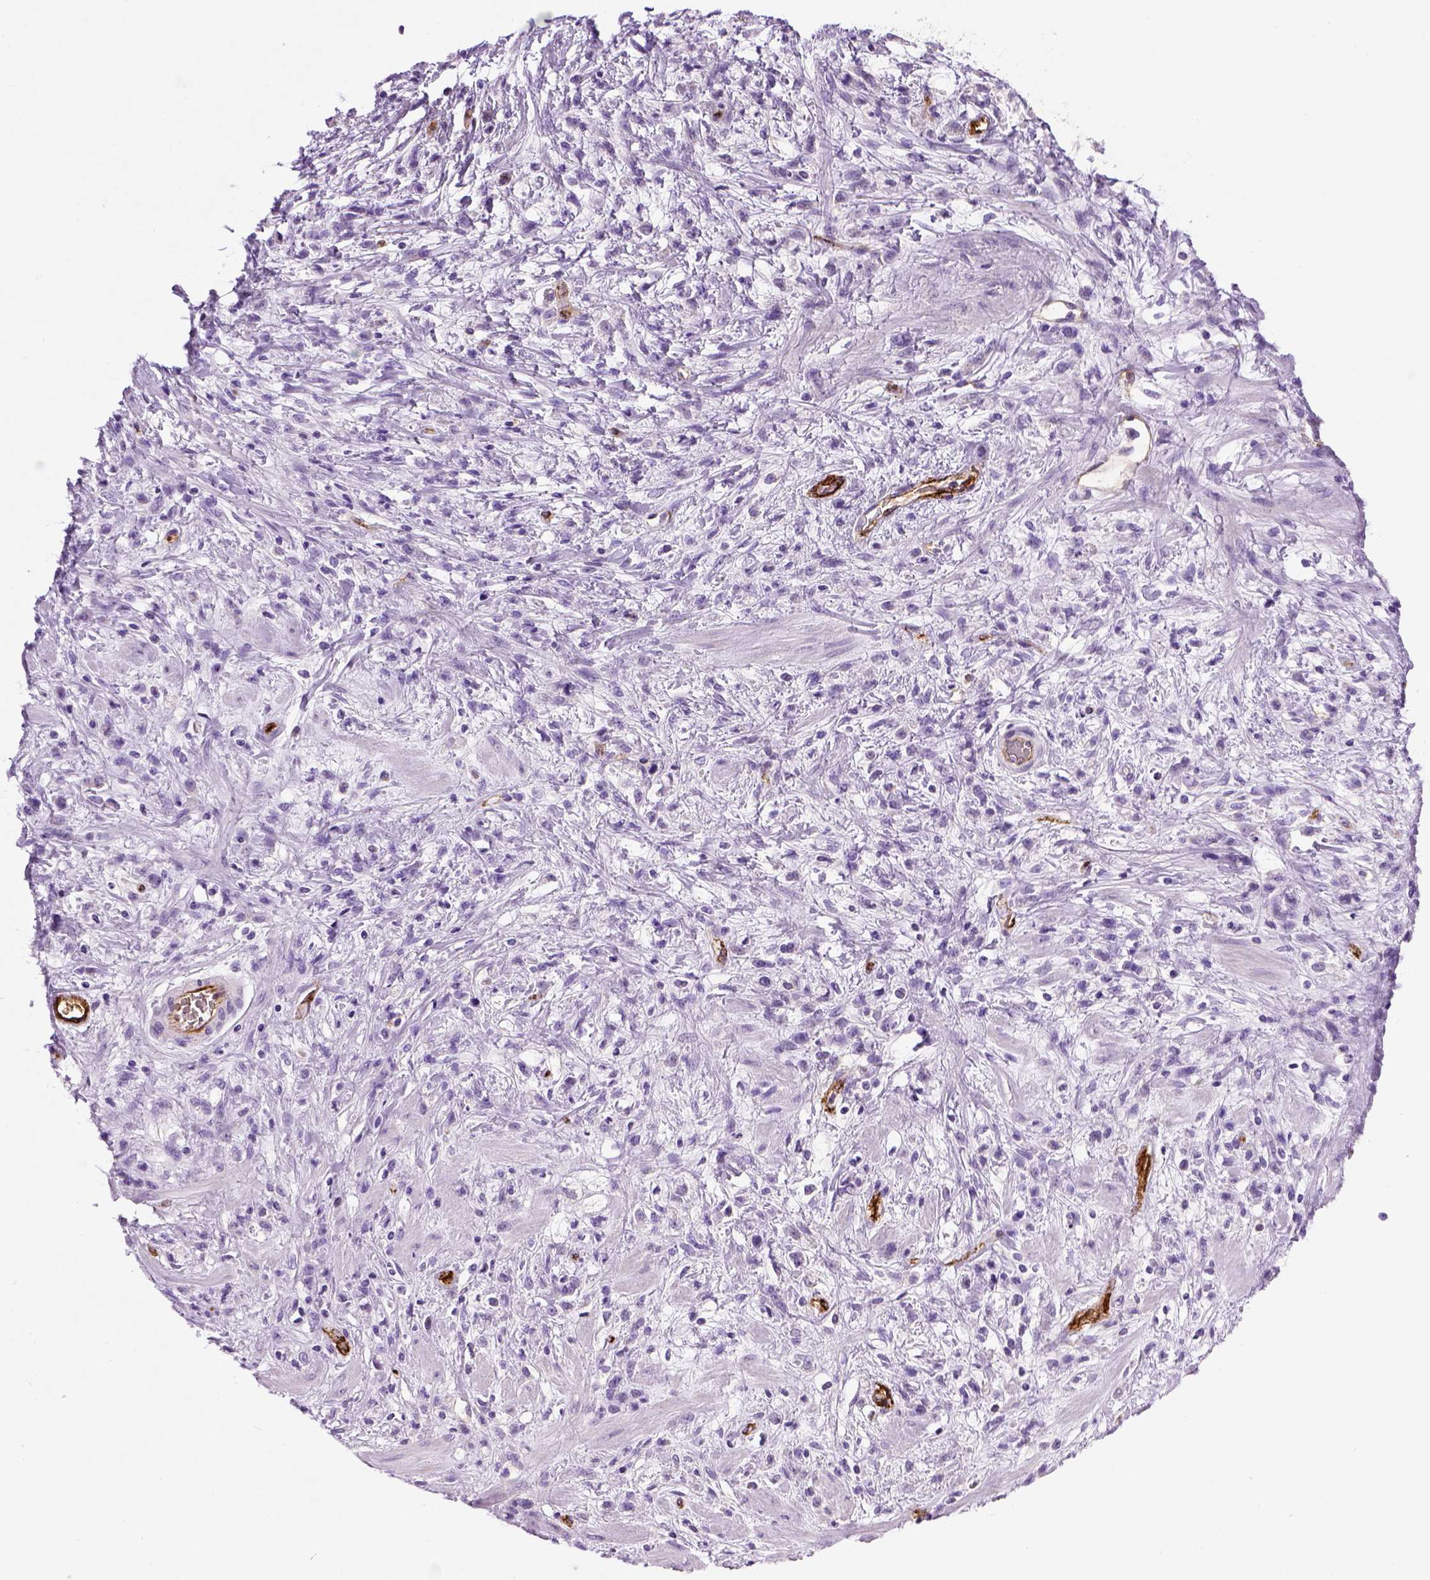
{"staining": {"intensity": "negative", "quantity": "none", "location": "none"}, "tissue": "stomach cancer", "cell_type": "Tumor cells", "image_type": "cancer", "snomed": [{"axis": "morphology", "description": "Adenocarcinoma, NOS"}, {"axis": "topography", "description": "Stomach"}], "caption": "Stomach cancer stained for a protein using IHC exhibits no expression tumor cells.", "gene": "VWF", "patient": {"sex": "female", "age": 60}}